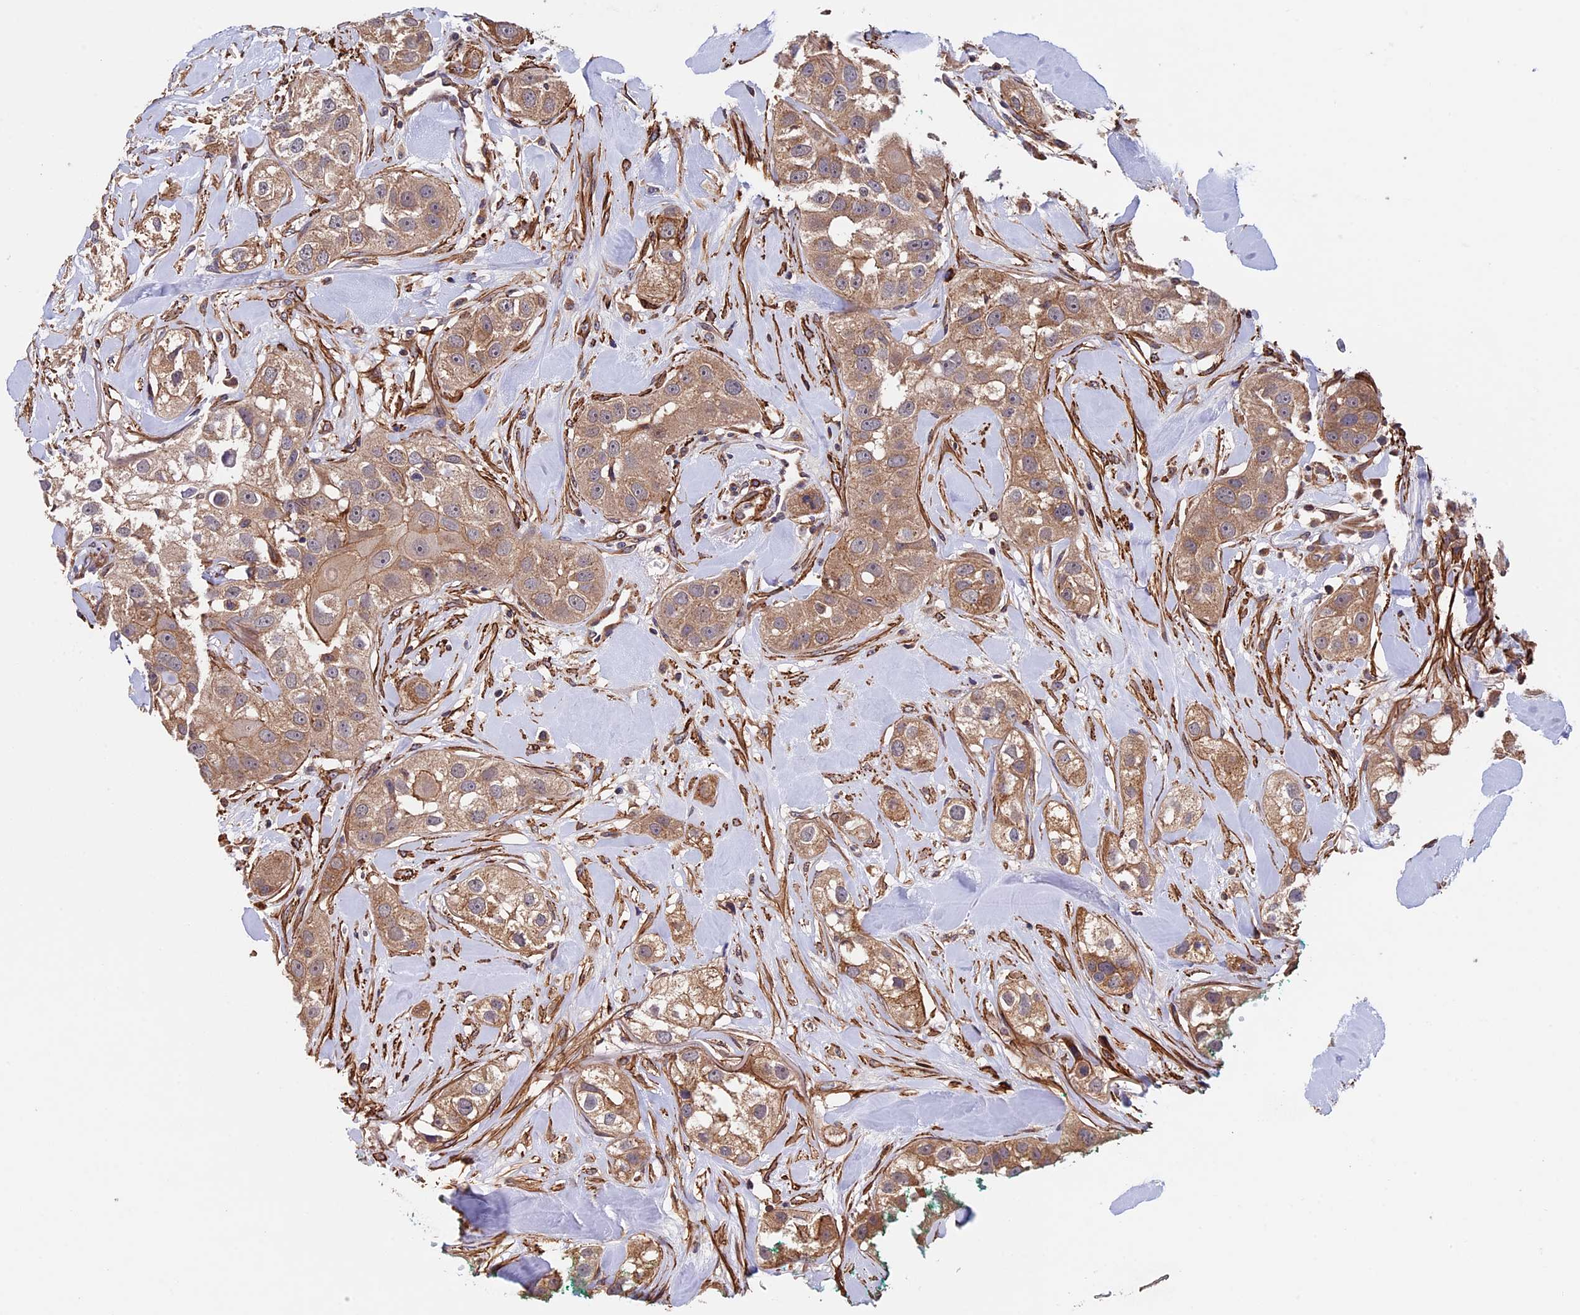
{"staining": {"intensity": "weak", "quantity": ">75%", "location": "cytoplasmic/membranous"}, "tissue": "head and neck cancer", "cell_type": "Tumor cells", "image_type": "cancer", "snomed": [{"axis": "morphology", "description": "Normal tissue, NOS"}, {"axis": "morphology", "description": "Squamous cell carcinoma, NOS"}, {"axis": "topography", "description": "Skeletal muscle"}, {"axis": "topography", "description": "Head-Neck"}], "caption": "A brown stain highlights weak cytoplasmic/membranous positivity of a protein in head and neck squamous cell carcinoma tumor cells.", "gene": "SLC9A5", "patient": {"sex": "male", "age": 51}}